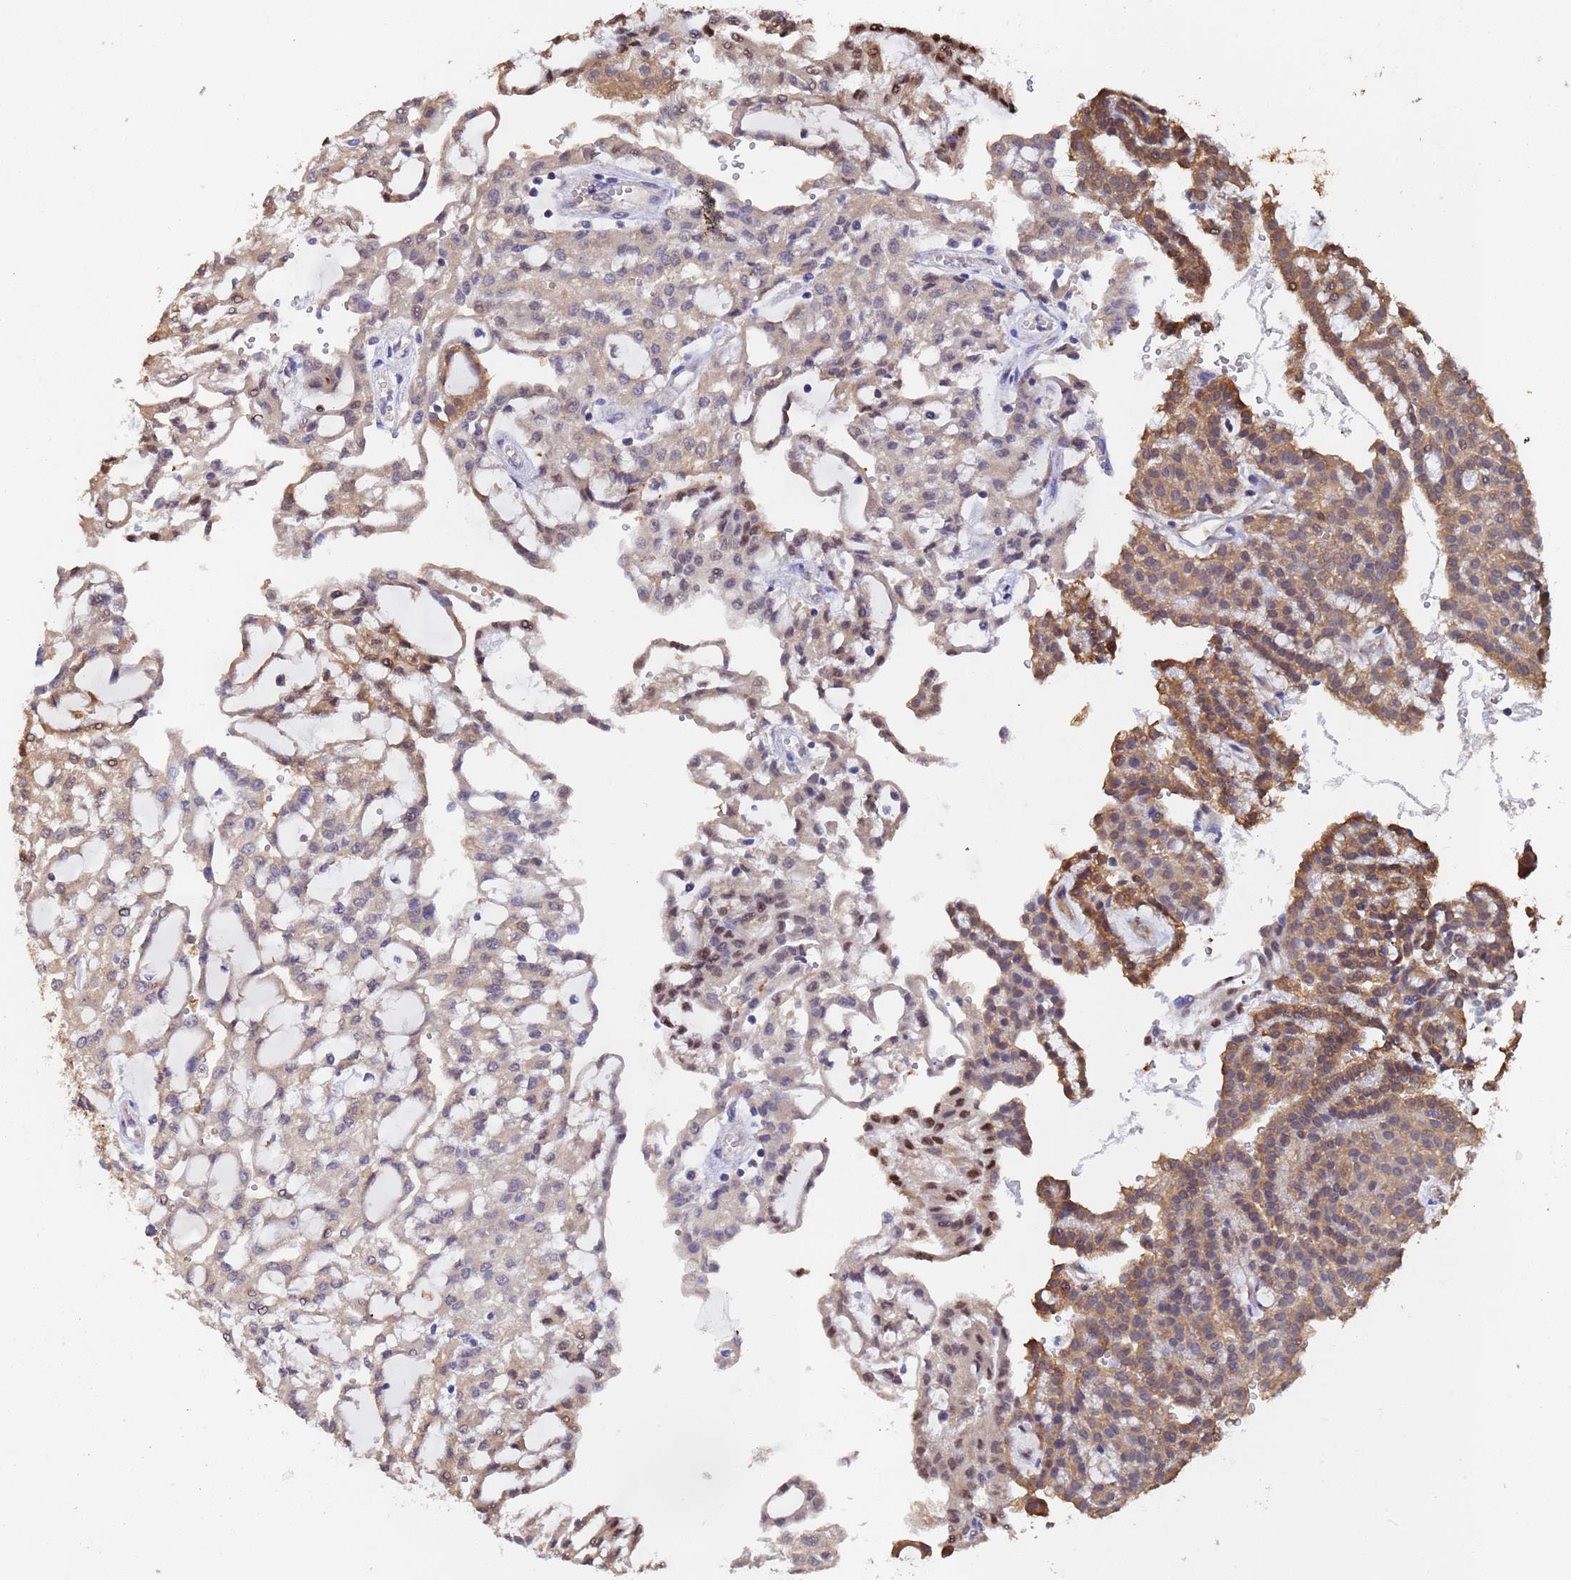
{"staining": {"intensity": "moderate", "quantity": "25%-75%", "location": "cytoplasmic/membranous,nuclear"}, "tissue": "renal cancer", "cell_type": "Tumor cells", "image_type": "cancer", "snomed": [{"axis": "morphology", "description": "Adenocarcinoma, NOS"}, {"axis": "topography", "description": "Kidney"}], "caption": "About 25%-75% of tumor cells in human adenocarcinoma (renal) show moderate cytoplasmic/membranous and nuclear protein positivity as visualized by brown immunohistochemical staining.", "gene": "FAM25A", "patient": {"sex": "male", "age": 63}}